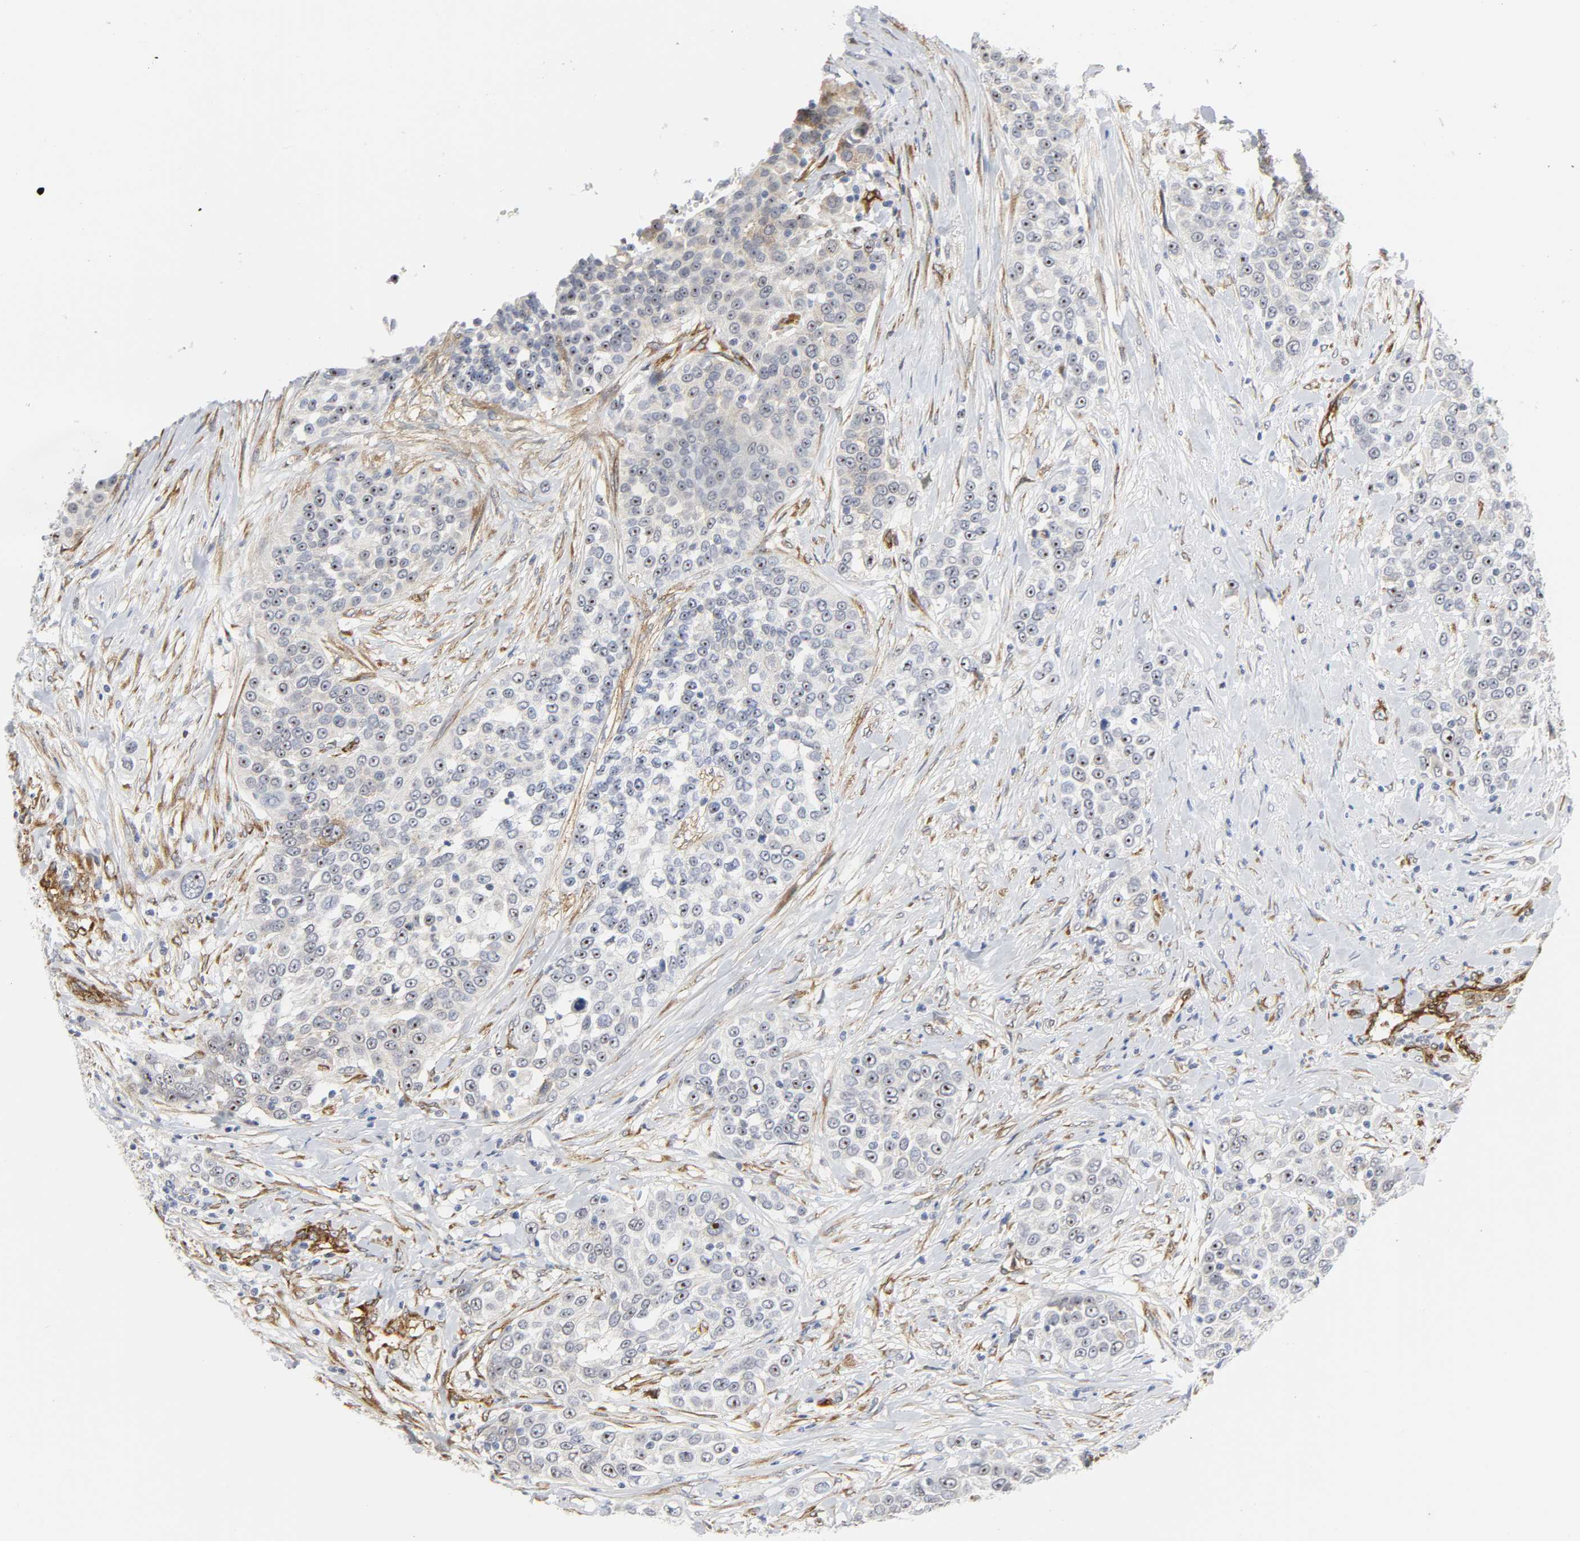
{"staining": {"intensity": "negative", "quantity": "none", "location": "none"}, "tissue": "urothelial cancer", "cell_type": "Tumor cells", "image_type": "cancer", "snomed": [{"axis": "morphology", "description": "Urothelial carcinoma, High grade"}, {"axis": "topography", "description": "Urinary bladder"}], "caption": "This is an IHC image of human urothelial carcinoma (high-grade). There is no positivity in tumor cells.", "gene": "DOCK1", "patient": {"sex": "female", "age": 80}}